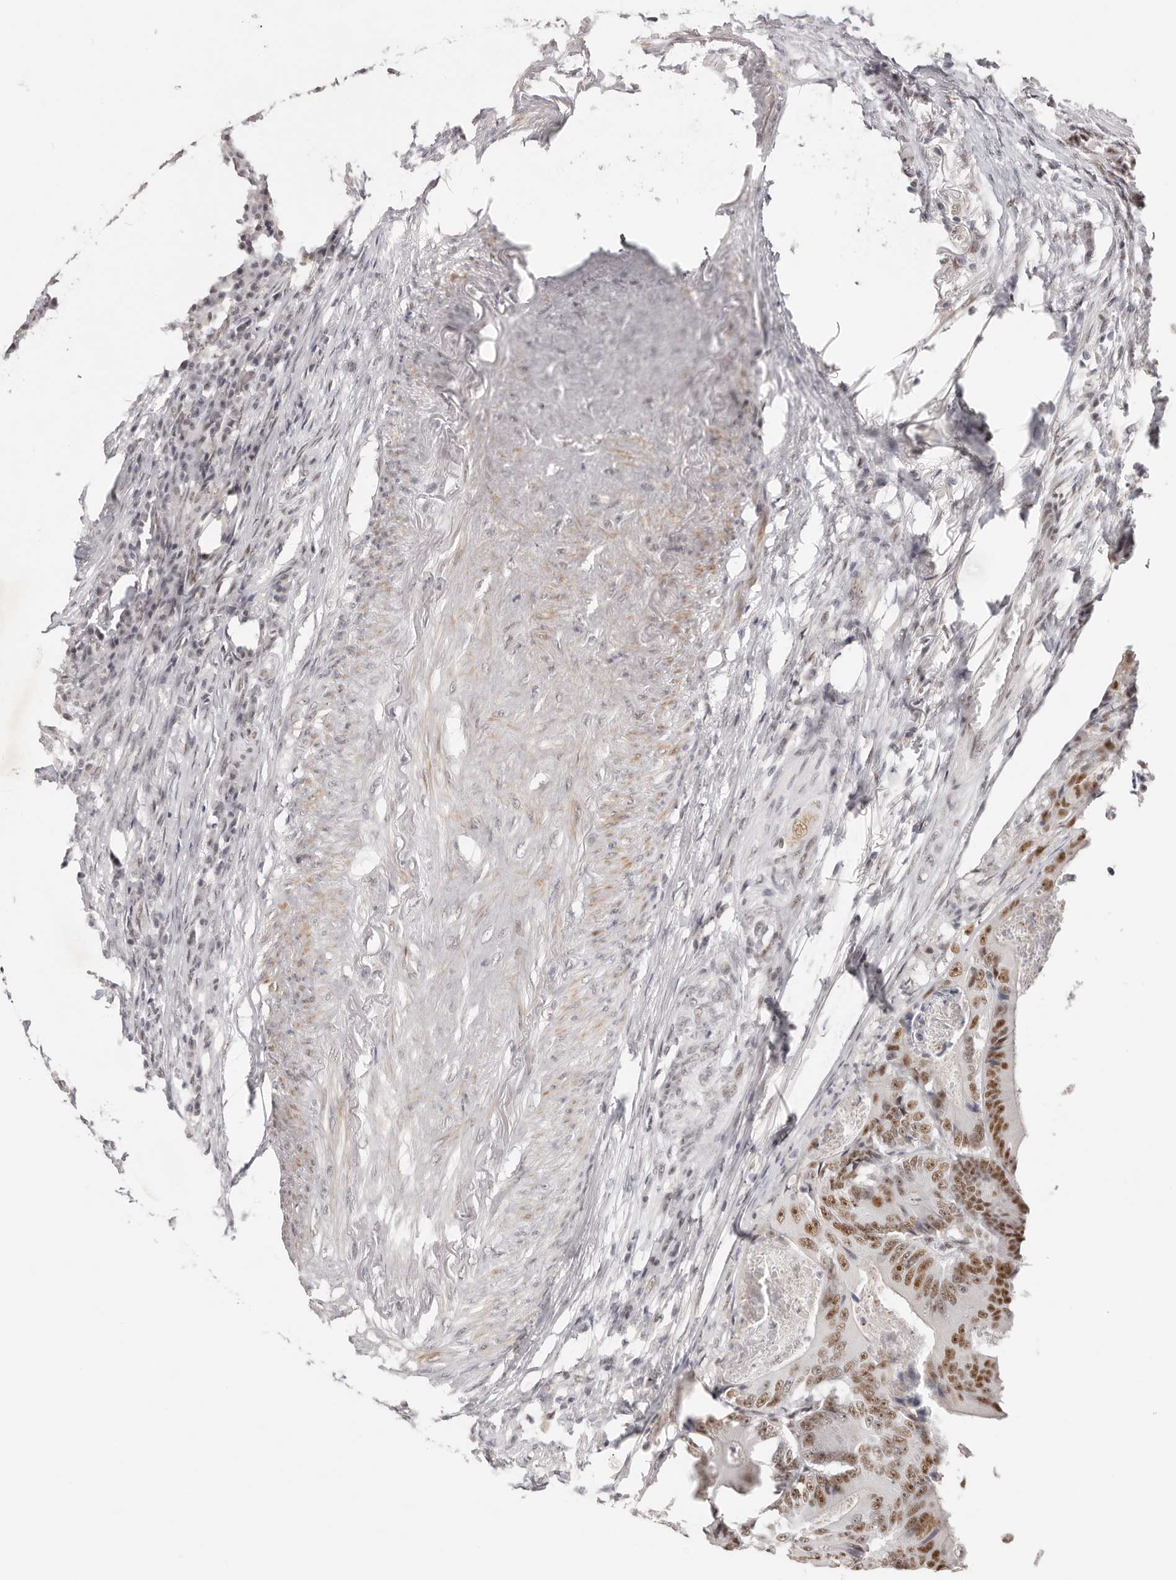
{"staining": {"intensity": "moderate", "quantity": ">75%", "location": "nuclear"}, "tissue": "colorectal cancer", "cell_type": "Tumor cells", "image_type": "cancer", "snomed": [{"axis": "morphology", "description": "Adenocarcinoma, NOS"}, {"axis": "topography", "description": "Colon"}], "caption": "Human colorectal cancer stained with a brown dye demonstrates moderate nuclear positive positivity in about >75% of tumor cells.", "gene": "LARP7", "patient": {"sex": "male", "age": 83}}